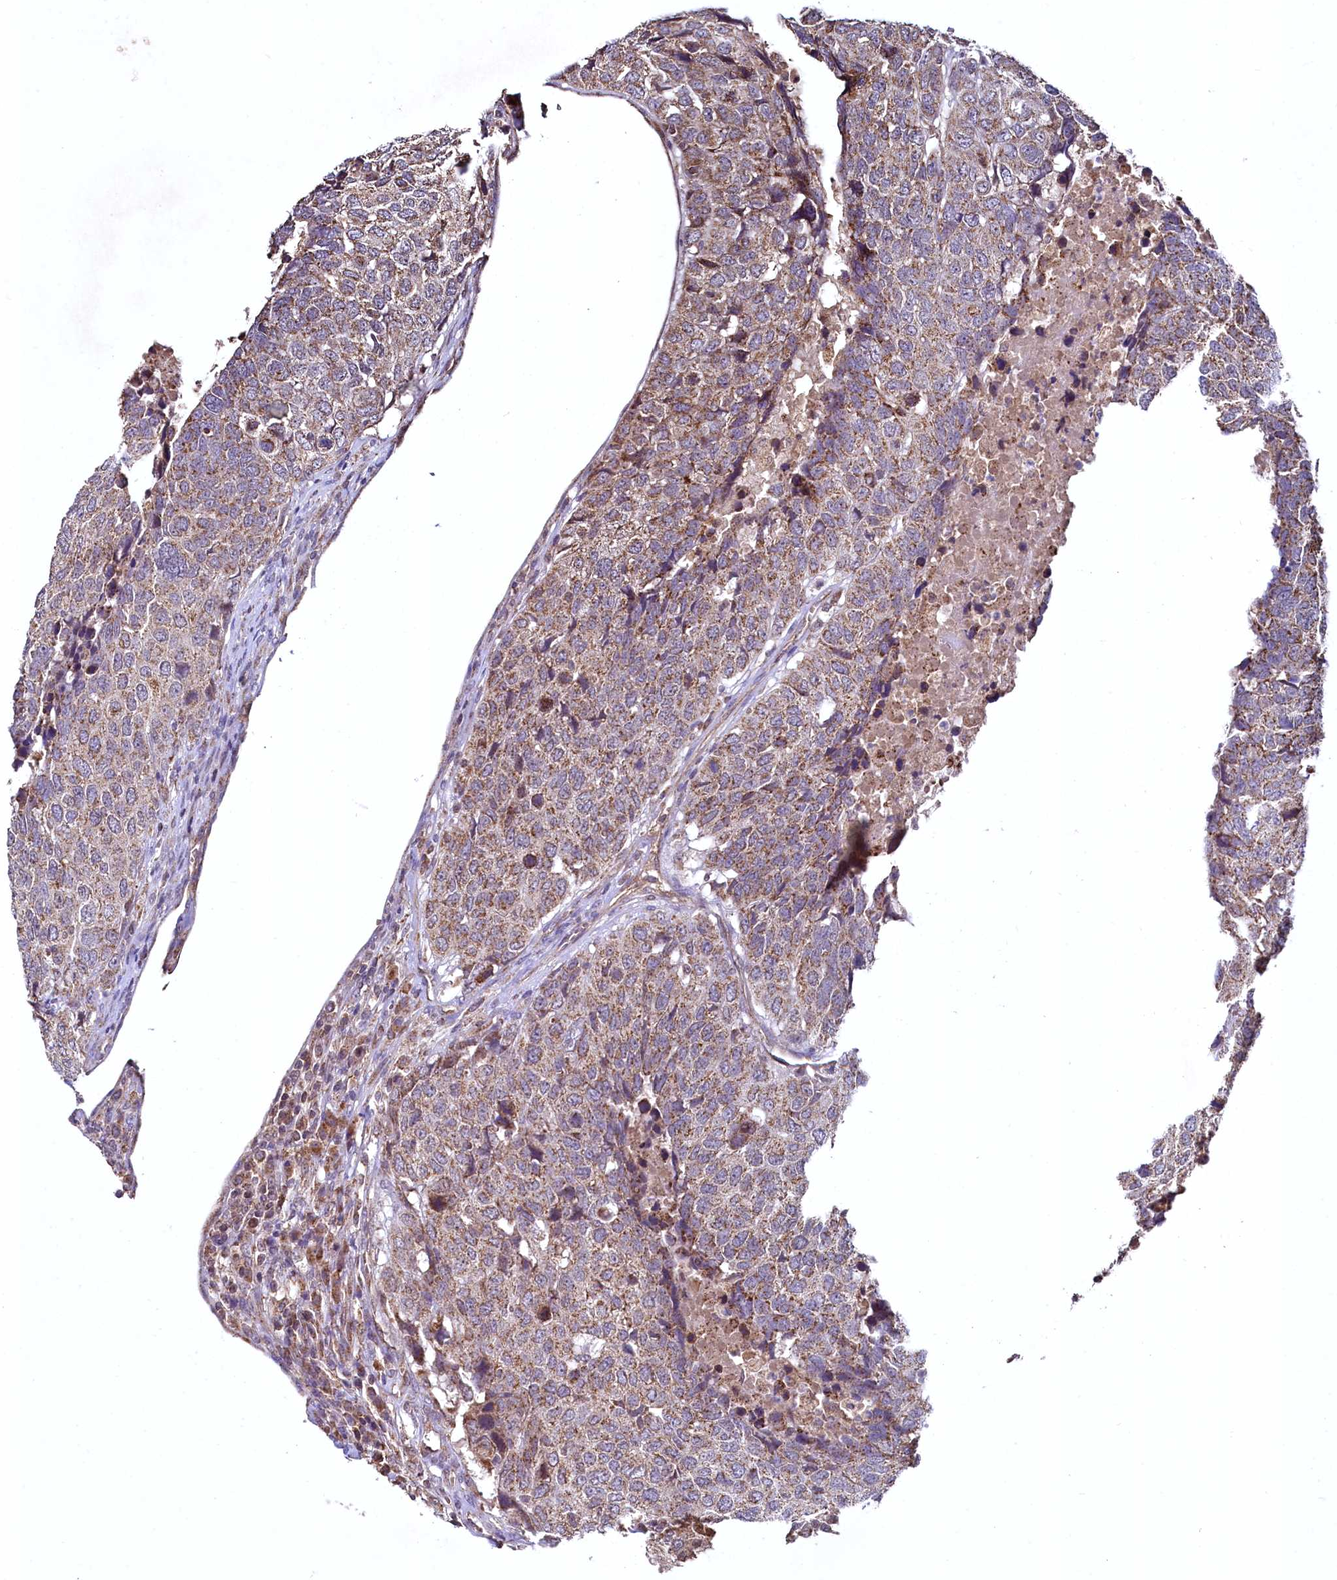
{"staining": {"intensity": "moderate", "quantity": ">75%", "location": "cytoplasmic/membranous"}, "tissue": "head and neck cancer", "cell_type": "Tumor cells", "image_type": "cancer", "snomed": [{"axis": "morphology", "description": "Squamous cell carcinoma, NOS"}, {"axis": "topography", "description": "Head-Neck"}], "caption": "A photomicrograph of human head and neck cancer stained for a protein demonstrates moderate cytoplasmic/membranous brown staining in tumor cells. (IHC, brightfield microscopy, high magnification).", "gene": "METTL4", "patient": {"sex": "male", "age": 66}}